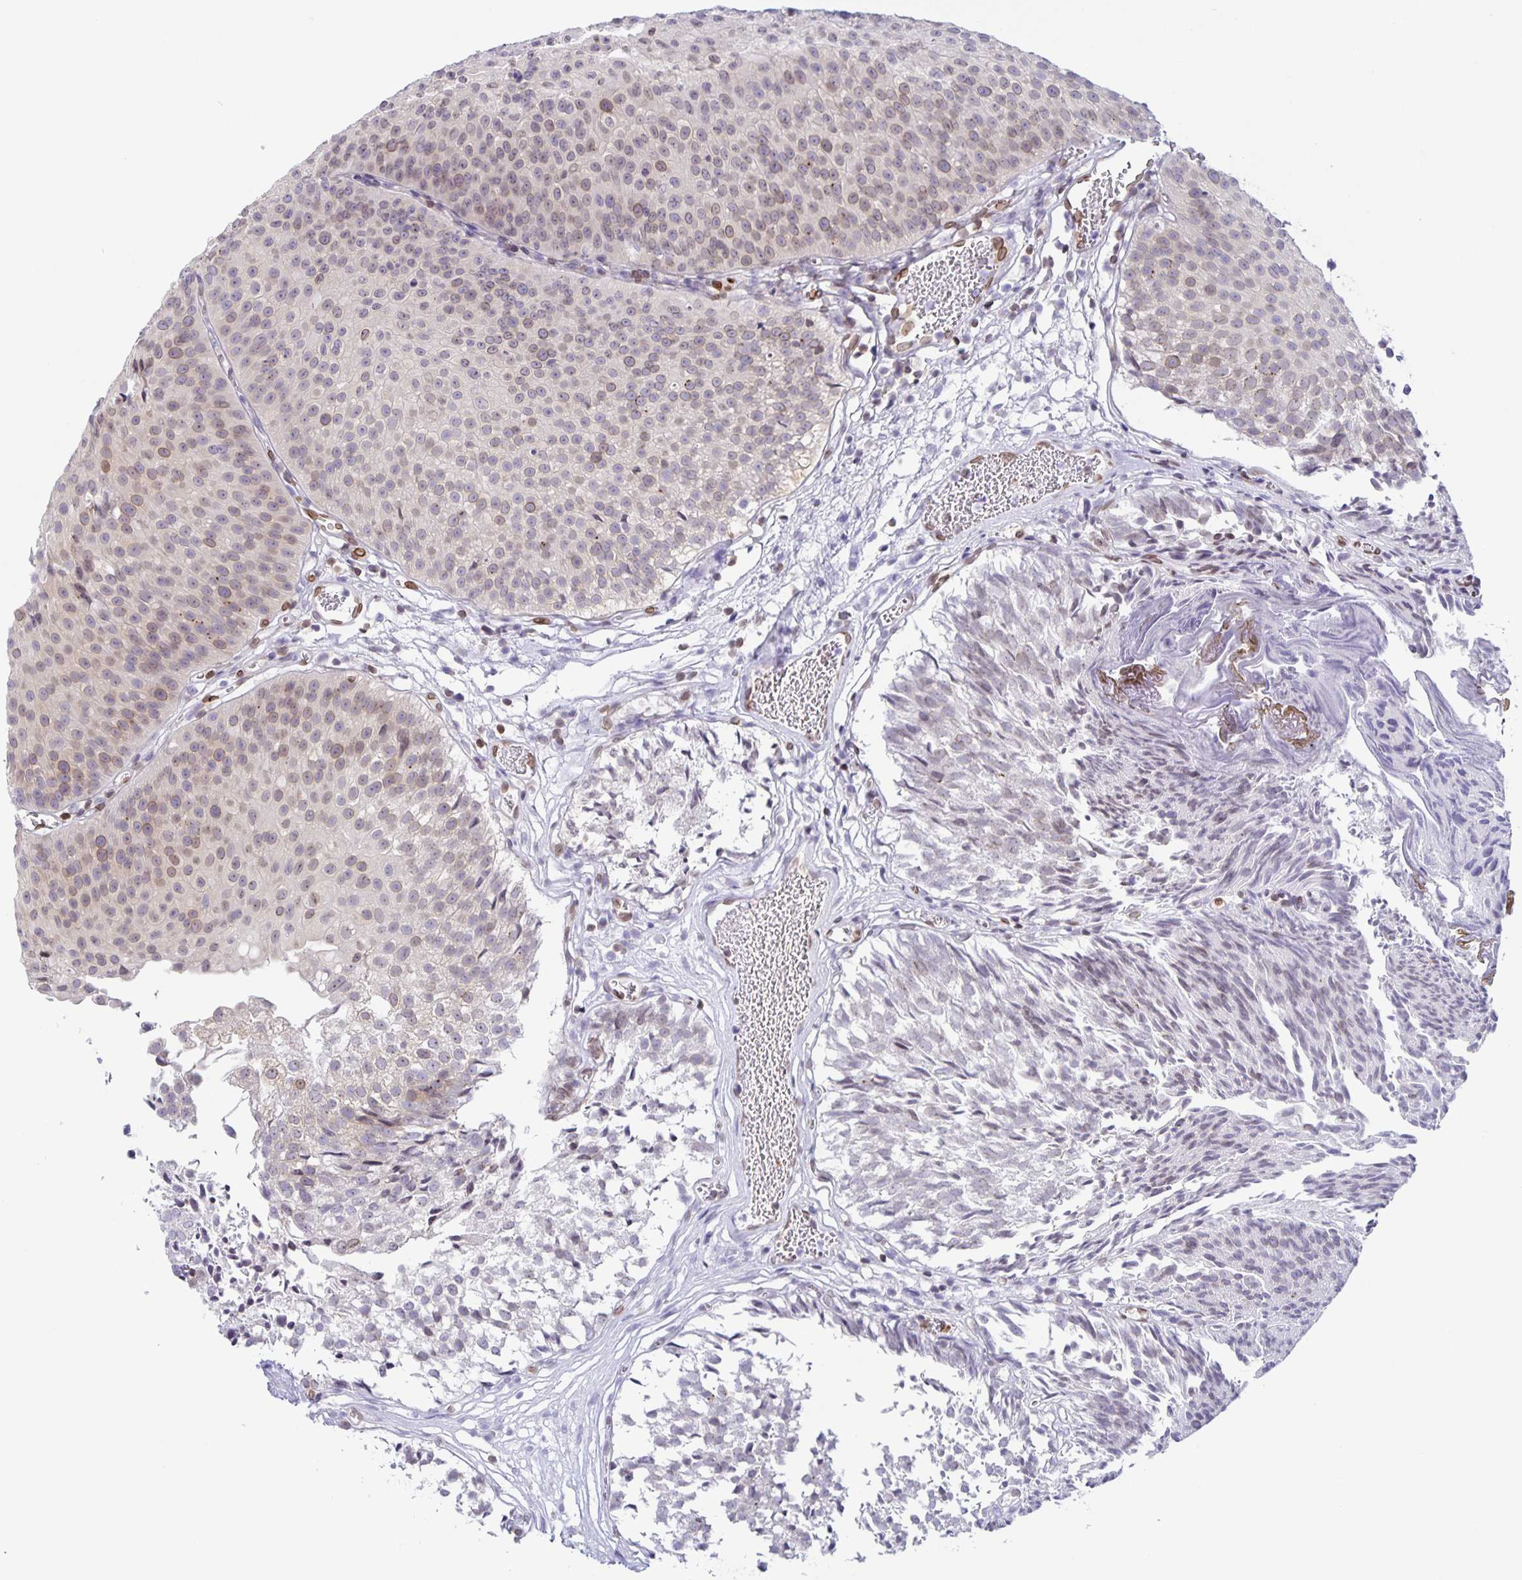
{"staining": {"intensity": "weak", "quantity": "<25%", "location": "cytoplasmic/membranous,nuclear"}, "tissue": "urothelial cancer", "cell_type": "Tumor cells", "image_type": "cancer", "snomed": [{"axis": "morphology", "description": "Urothelial carcinoma, Low grade"}, {"axis": "topography", "description": "Urinary bladder"}], "caption": "This is an immunohistochemistry (IHC) micrograph of human urothelial cancer. There is no expression in tumor cells.", "gene": "SYNE2", "patient": {"sex": "male", "age": 80}}